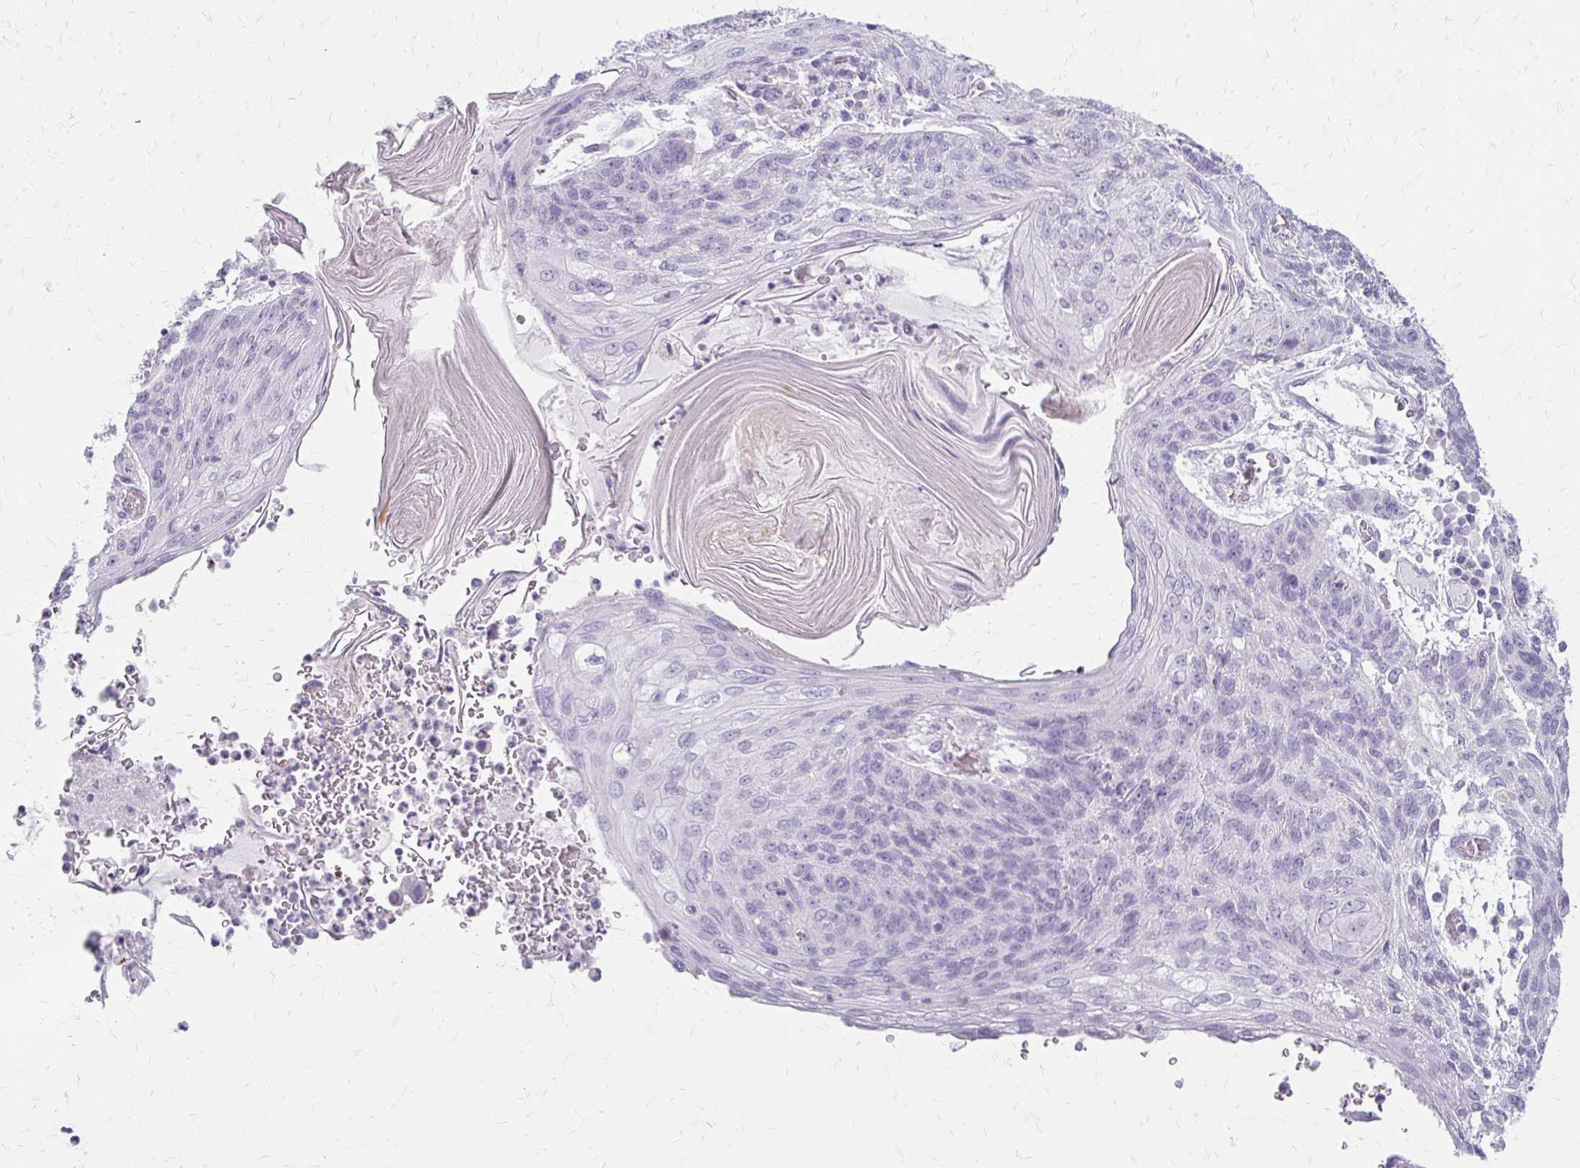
{"staining": {"intensity": "negative", "quantity": "none", "location": "none"}, "tissue": "lung cancer", "cell_type": "Tumor cells", "image_type": "cancer", "snomed": [{"axis": "morphology", "description": "Squamous cell carcinoma, NOS"}, {"axis": "morphology", "description": "Squamous cell carcinoma, metastatic, NOS"}, {"axis": "topography", "description": "Lymph node"}, {"axis": "topography", "description": "Lung"}], "caption": "Lung cancer was stained to show a protein in brown. There is no significant positivity in tumor cells. Nuclei are stained in blue.", "gene": "ACP5", "patient": {"sex": "male", "age": 41}}